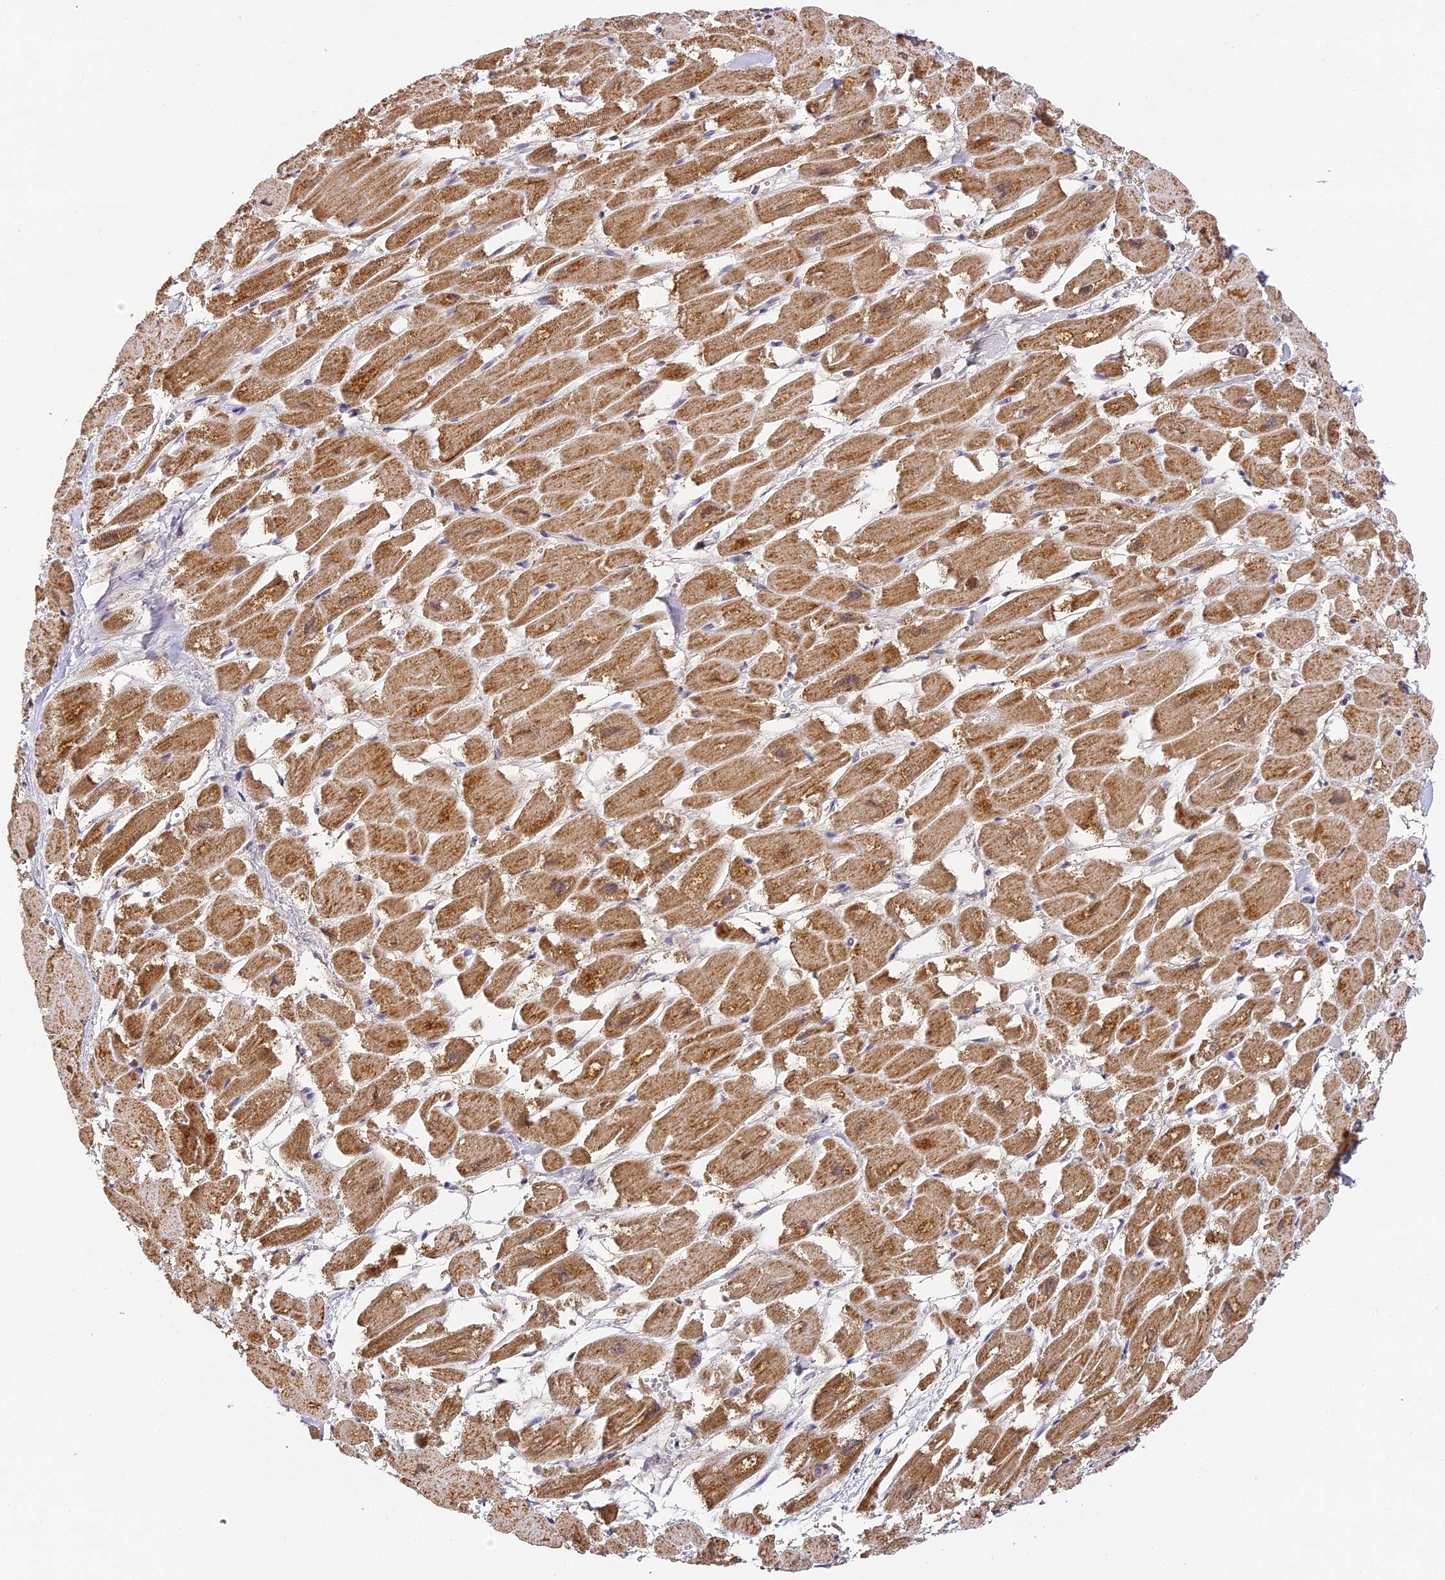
{"staining": {"intensity": "strong", "quantity": ">75%", "location": "cytoplasmic/membranous"}, "tissue": "heart muscle", "cell_type": "Cardiomyocytes", "image_type": "normal", "snomed": [{"axis": "morphology", "description": "Normal tissue, NOS"}, {"axis": "topography", "description": "Heart"}], "caption": "Protein expression analysis of normal human heart muscle reveals strong cytoplasmic/membranous positivity in about >75% of cardiomyocytes. The protein is stained brown, and the nuclei are stained in blue (DAB (3,3'-diaminobenzidine) IHC with brightfield microscopy, high magnification).", "gene": "DNAAF10", "patient": {"sex": "male", "age": 54}}